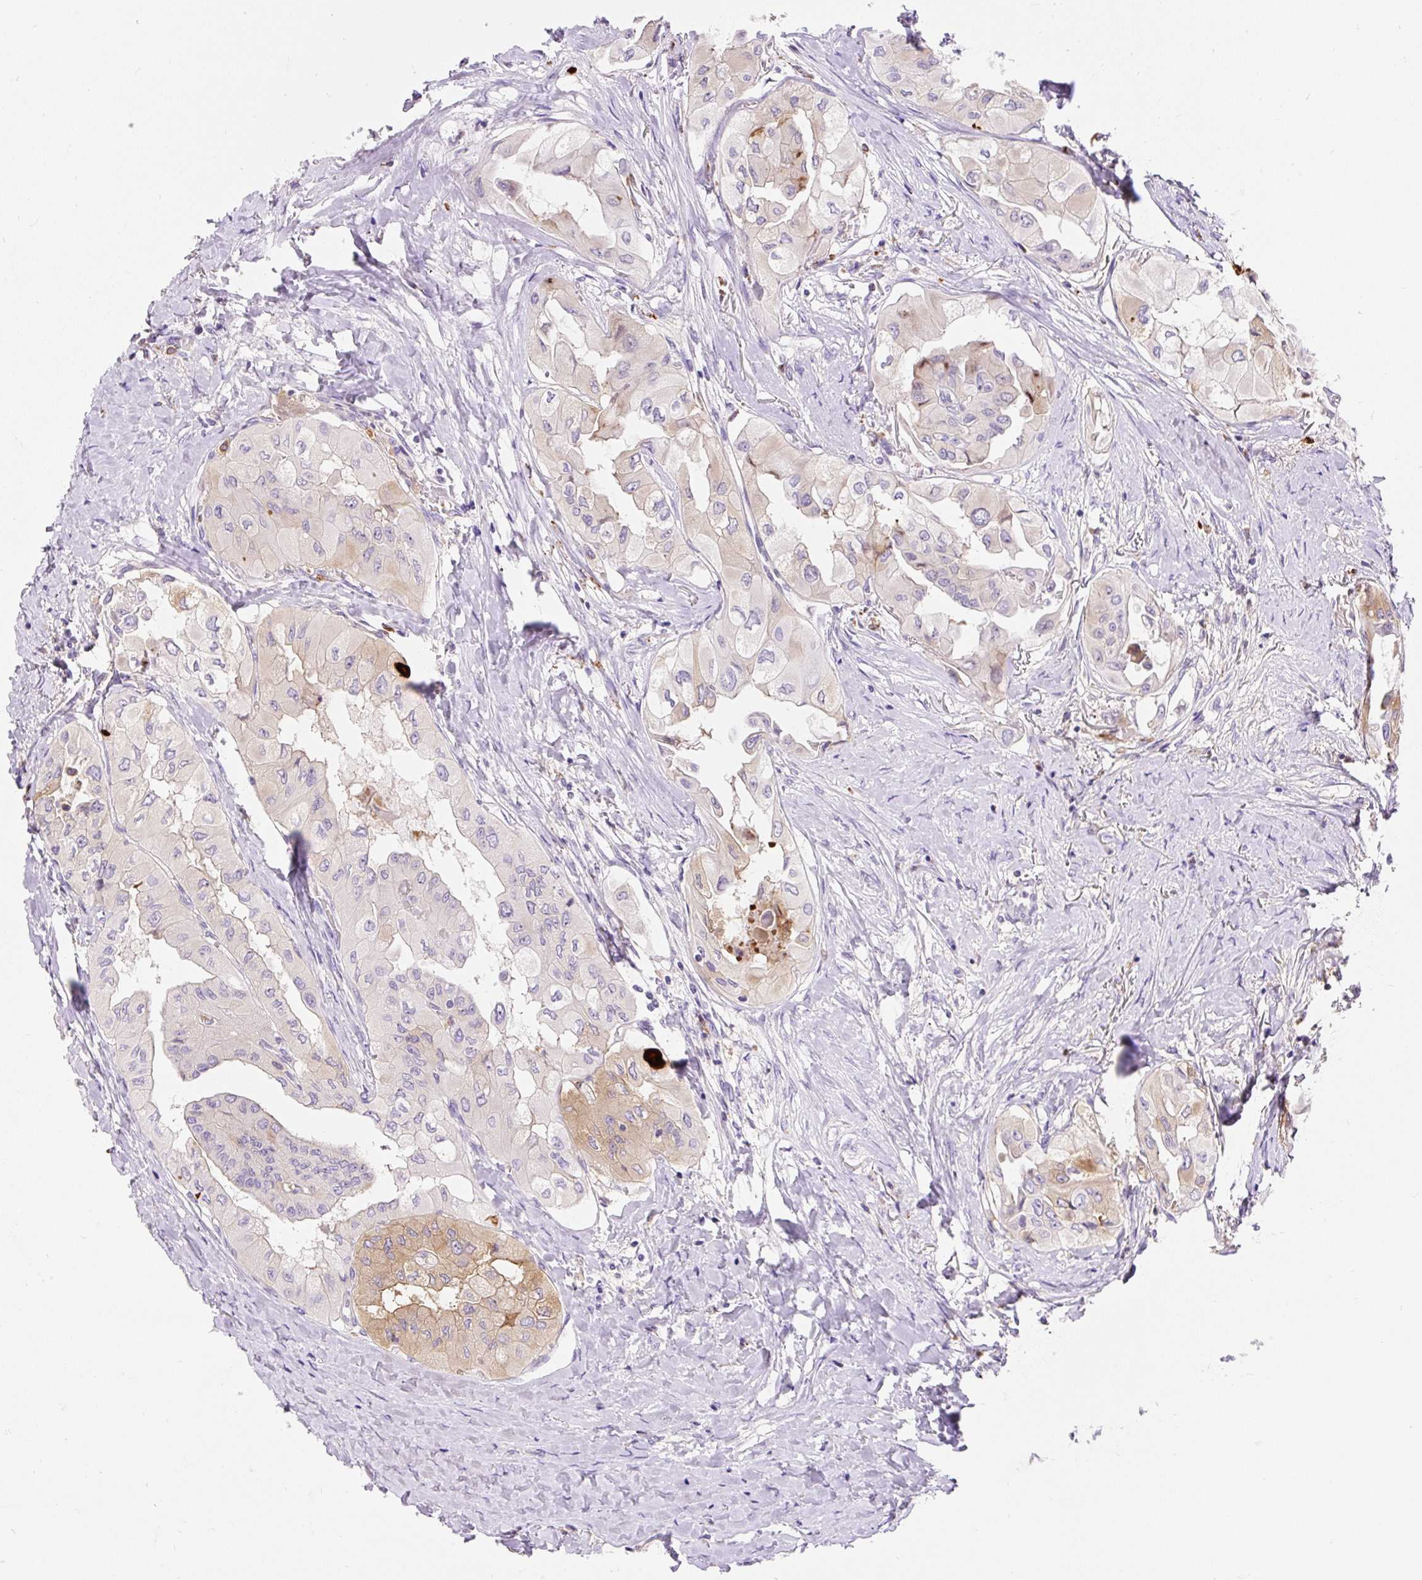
{"staining": {"intensity": "moderate", "quantity": "<25%", "location": "cytoplasmic/membranous"}, "tissue": "thyroid cancer", "cell_type": "Tumor cells", "image_type": "cancer", "snomed": [{"axis": "morphology", "description": "Normal tissue, NOS"}, {"axis": "morphology", "description": "Papillary adenocarcinoma, NOS"}, {"axis": "topography", "description": "Thyroid gland"}], "caption": "Thyroid cancer stained with immunohistochemistry reveals moderate cytoplasmic/membranous staining in about <25% of tumor cells.", "gene": "TMEM150C", "patient": {"sex": "female", "age": 59}}